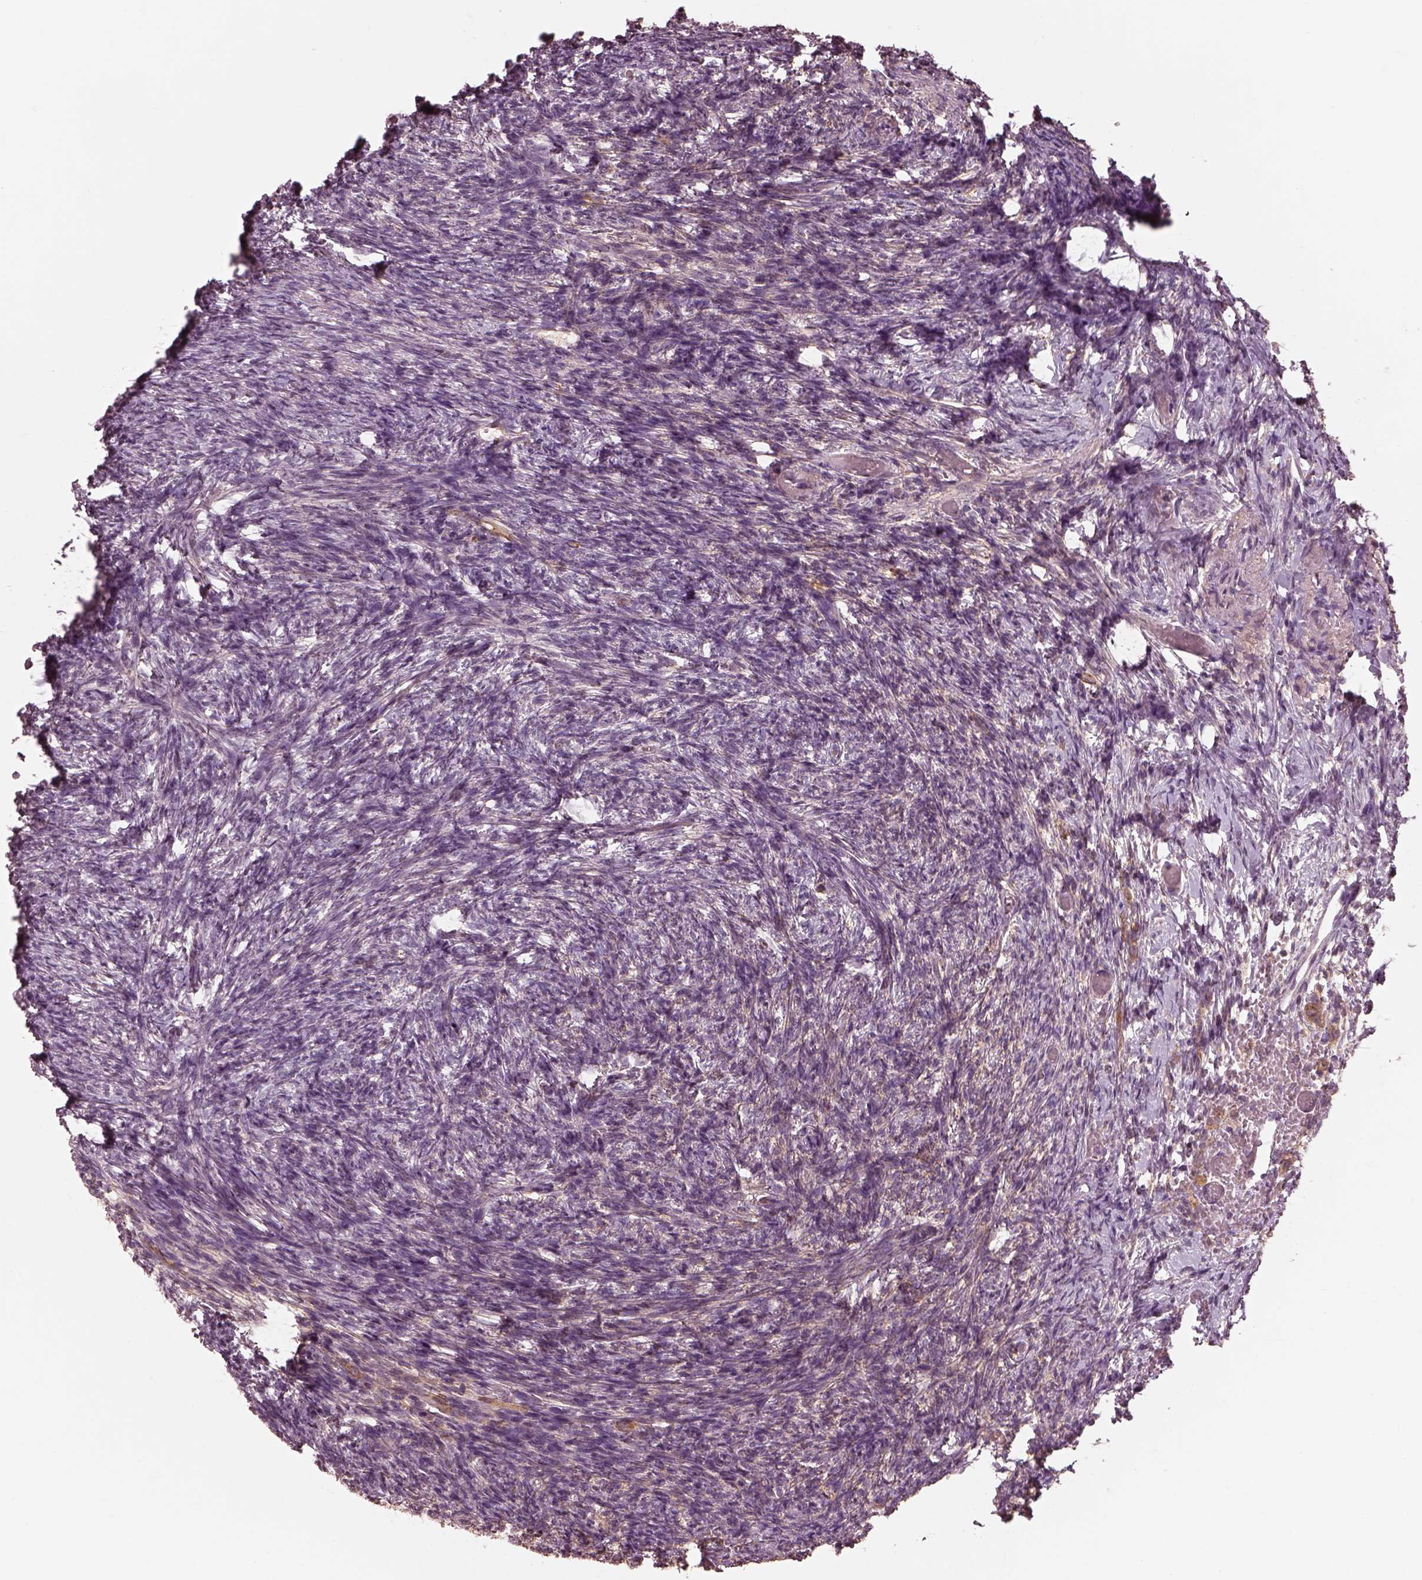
{"staining": {"intensity": "weak", "quantity": "25%-75%", "location": "cytoplasmic/membranous"}, "tissue": "ovary", "cell_type": "Ovarian stroma cells", "image_type": "normal", "snomed": [{"axis": "morphology", "description": "Normal tissue, NOS"}, {"axis": "topography", "description": "Ovary"}], "caption": "Benign ovary was stained to show a protein in brown. There is low levels of weak cytoplasmic/membranous staining in about 25%-75% of ovarian stroma cells.", "gene": "PRKACG", "patient": {"sex": "female", "age": 72}}